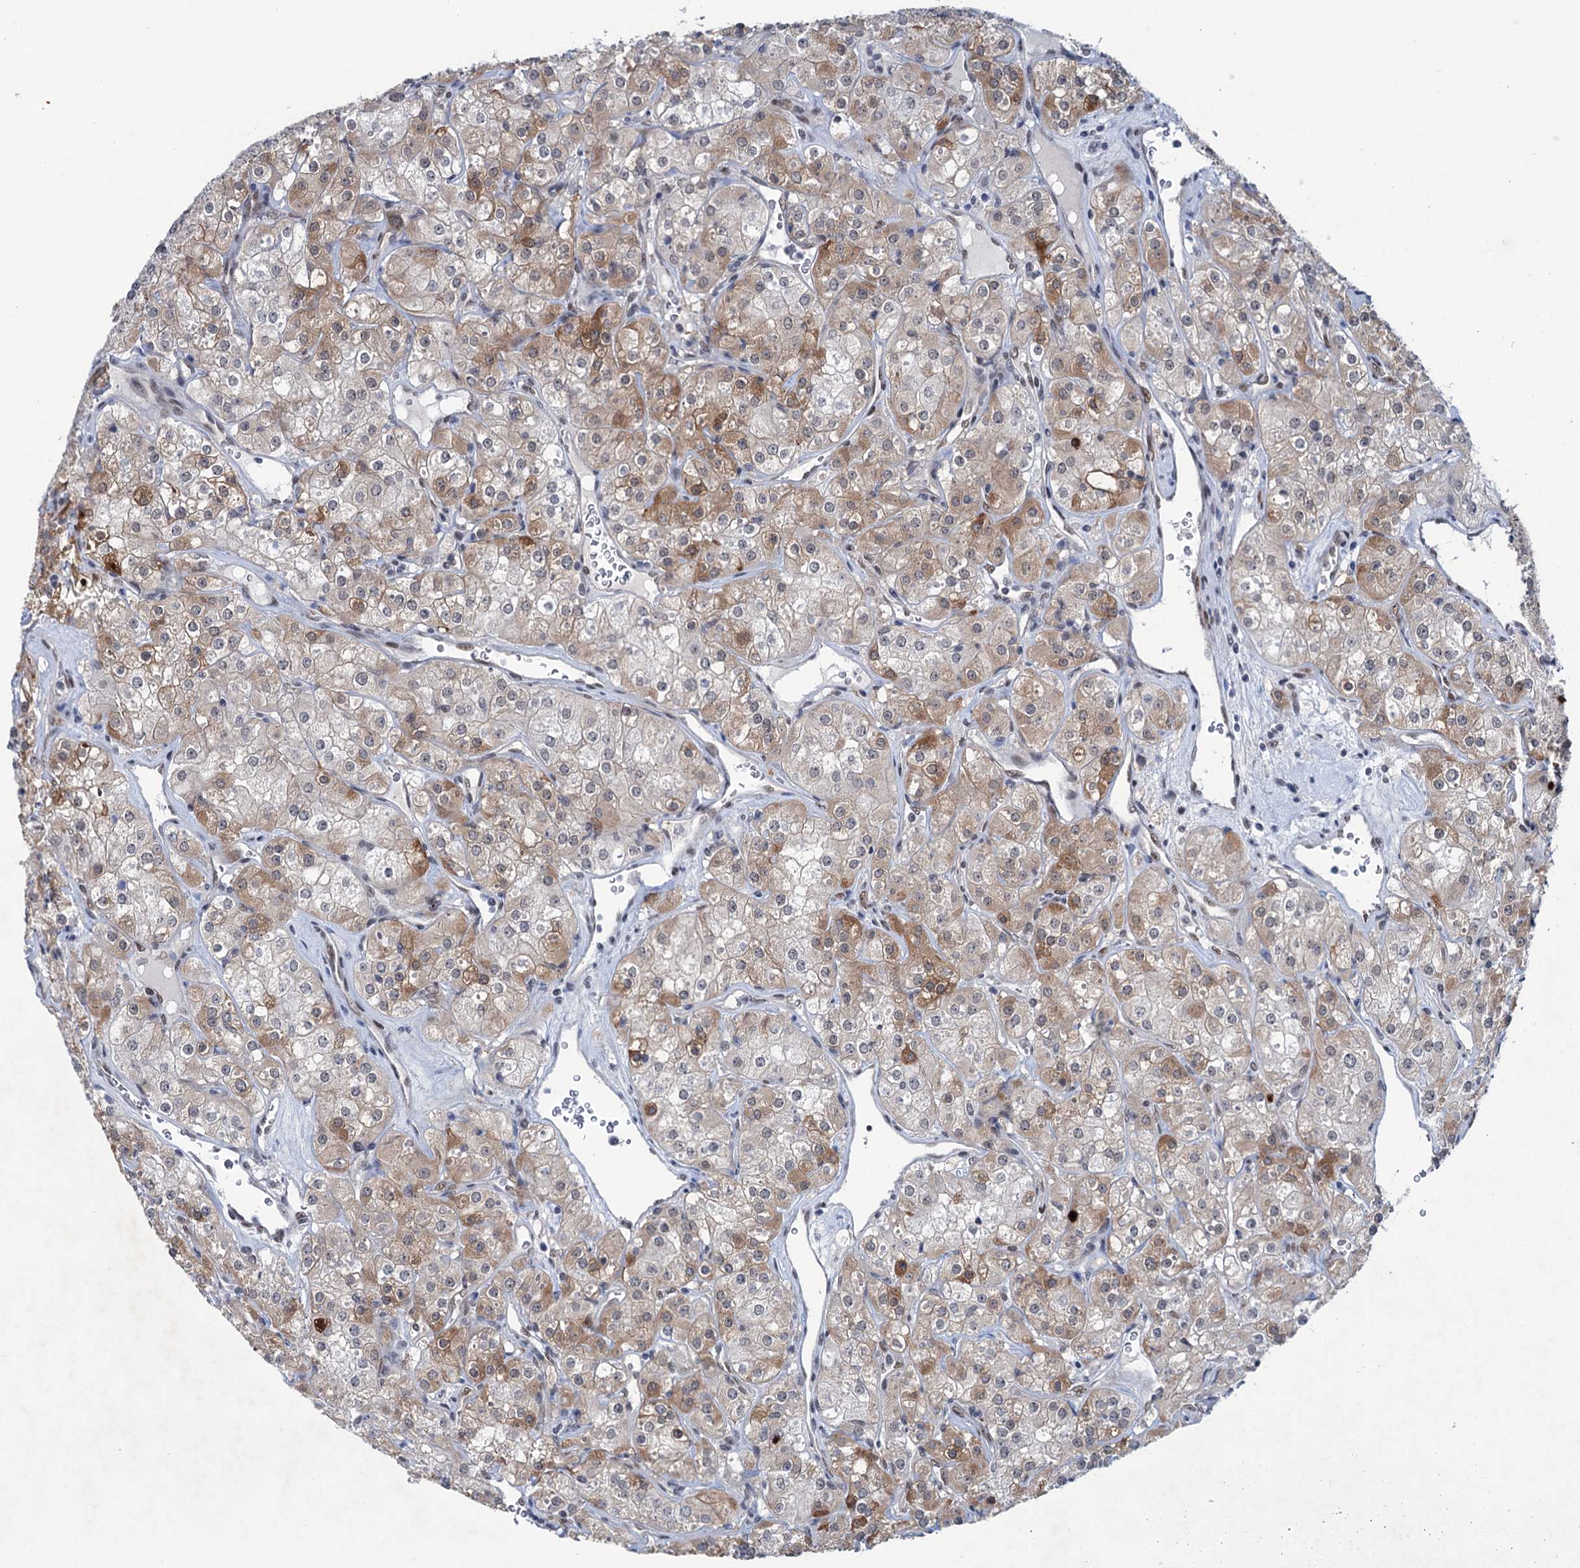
{"staining": {"intensity": "moderate", "quantity": "25%-75%", "location": "cytoplasmic/membranous"}, "tissue": "renal cancer", "cell_type": "Tumor cells", "image_type": "cancer", "snomed": [{"axis": "morphology", "description": "Adenocarcinoma, NOS"}, {"axis": "topography", "description": "Kidney"}], "caption": "Adenocarcinoma (renal) was stained to show a protein in brown. There is medium levels of moderate cytoplasmic/membranous positivity in approximately 25%-75% of tumor cells.", "gene": "FAM53A", "patient": {"sex": "male", "age": 77}}